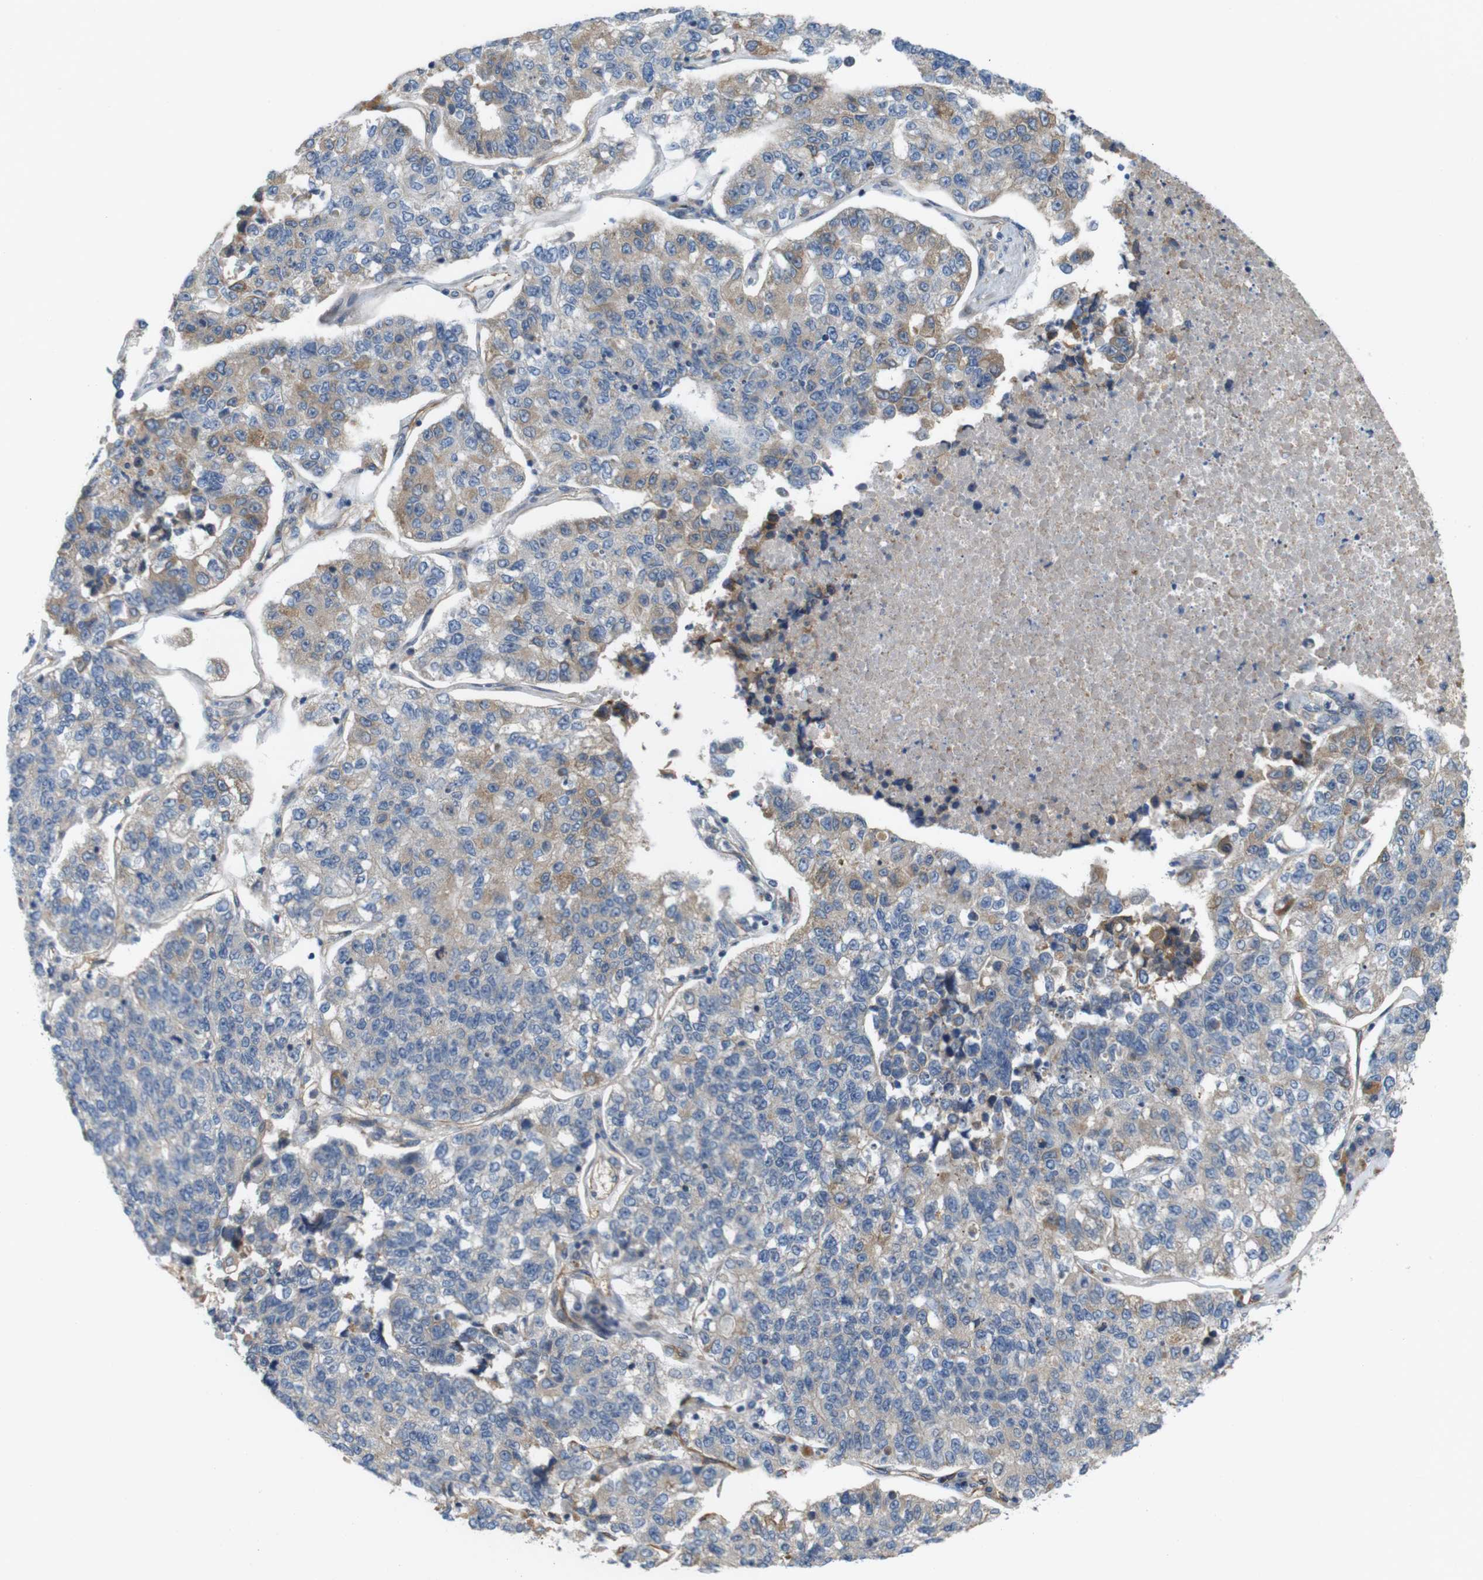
{"staining": {"intensity": "weak", "quantity": ">75%", "location": "cytoplasmic/membranous"}, "tissue": "lung cancer", "cell_type": "Tumor cells", "image_type": "cancer", "snomed": [{"axis": "morphology", "description": "Adenocarcinoma, NOS"}, {"axis": "topography", "description": "Lung"}], "caption": "Human adenocarcinoma (lung) stained with a protein marker exhibits weak staining in tumor cells.", "gene": "BVES", "patient": {"sex": "male", "age": 49}}